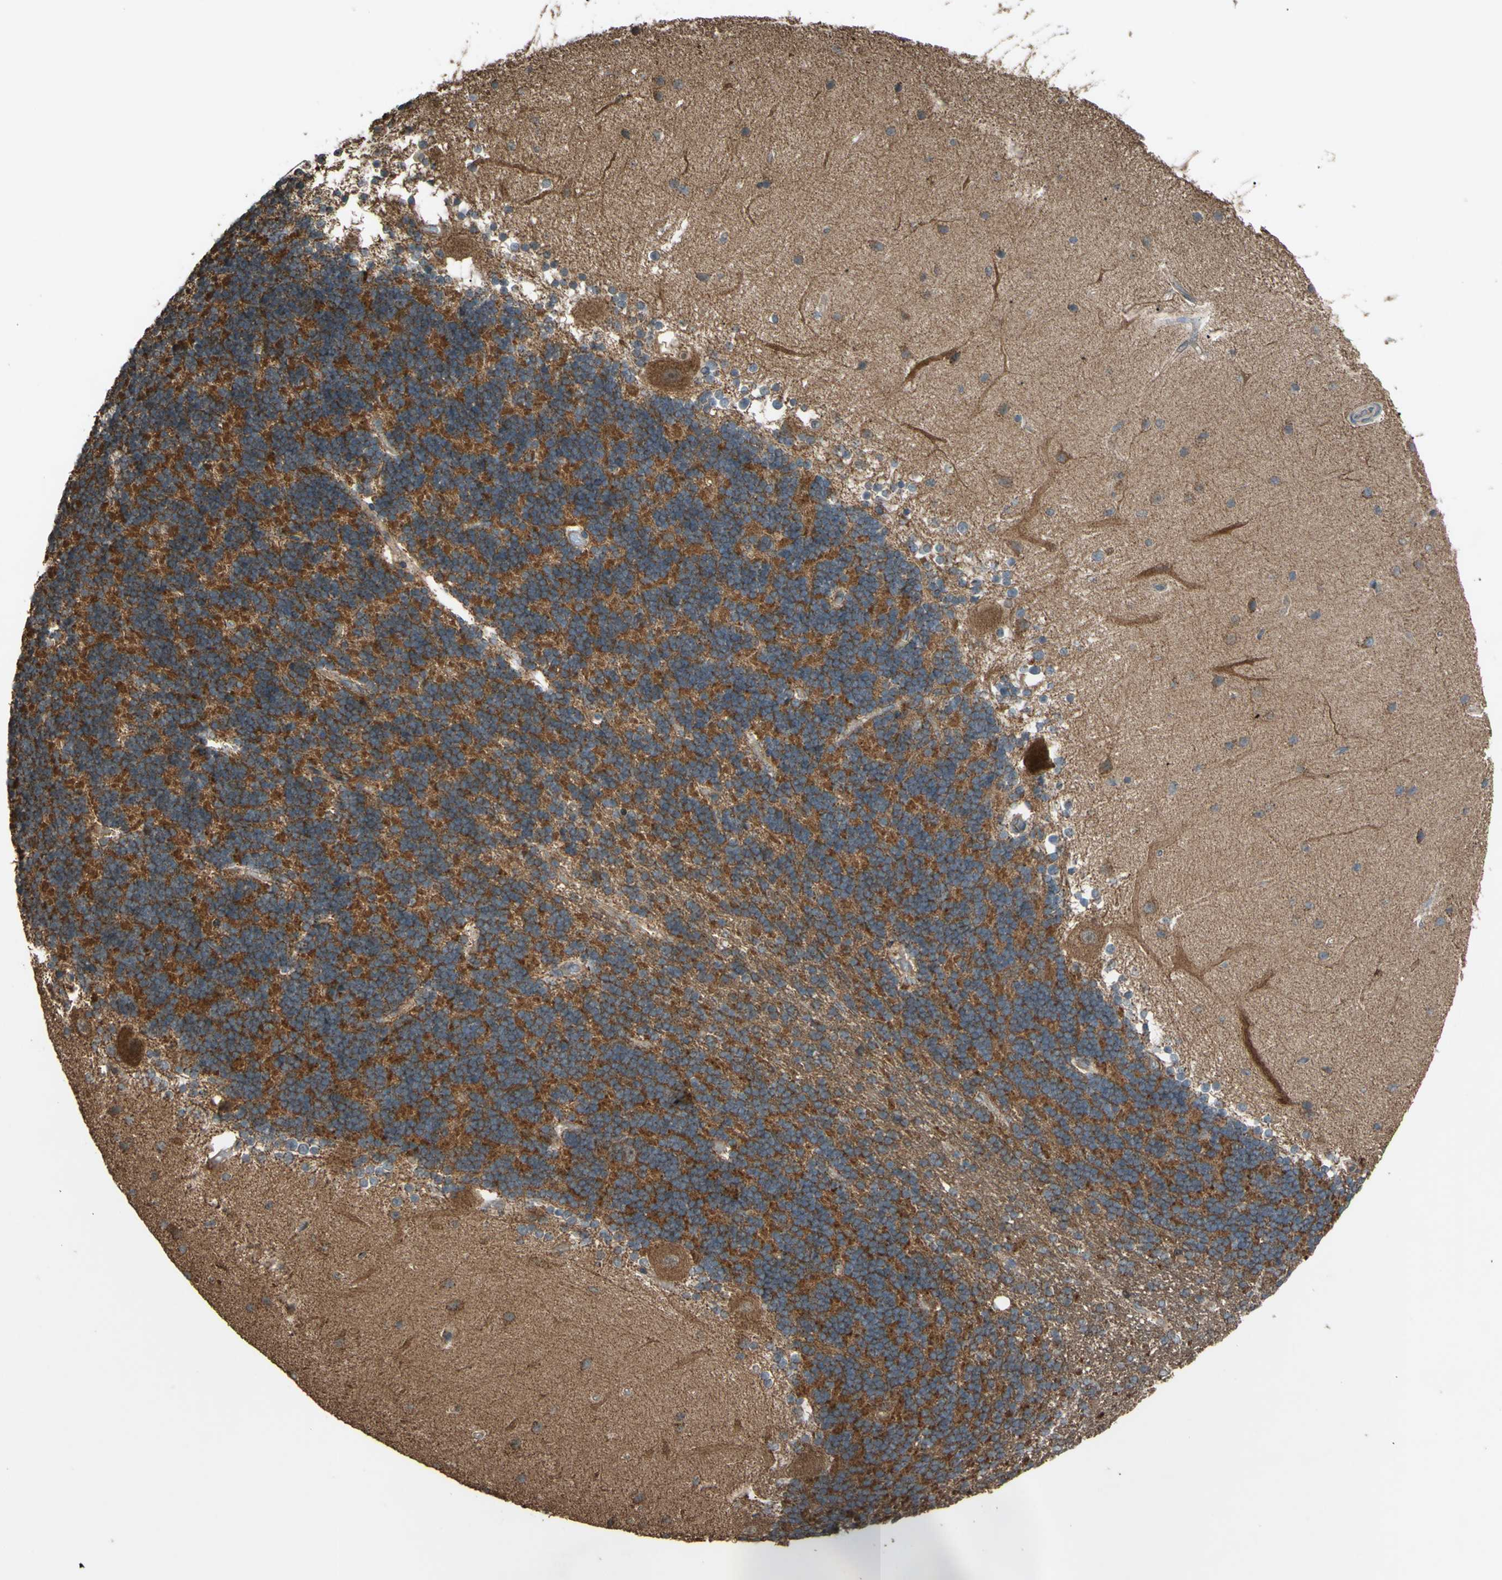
{"staining": {"intensity": "moderate", "quantity": "25%-75%", "location": "cytoplasmic/membranous"}, "tissue": "cerebellum", "cell_type": "Cells in granular layer", "image_type": "normal", "snomed": [{"axis": "morphology", "description": "Normal tissue, NOS"}, {"axis": "topography", "description": "Cerebellum"}], "caption": "This is a histology image of immunohistochemistry staining of unremarkable cerebellum, which shows moderate positivity in the cytoplasmic/membranous of cells in granular layer.", "gene": "ACOT8", "patient": {"sex": "female", "age": 54}}